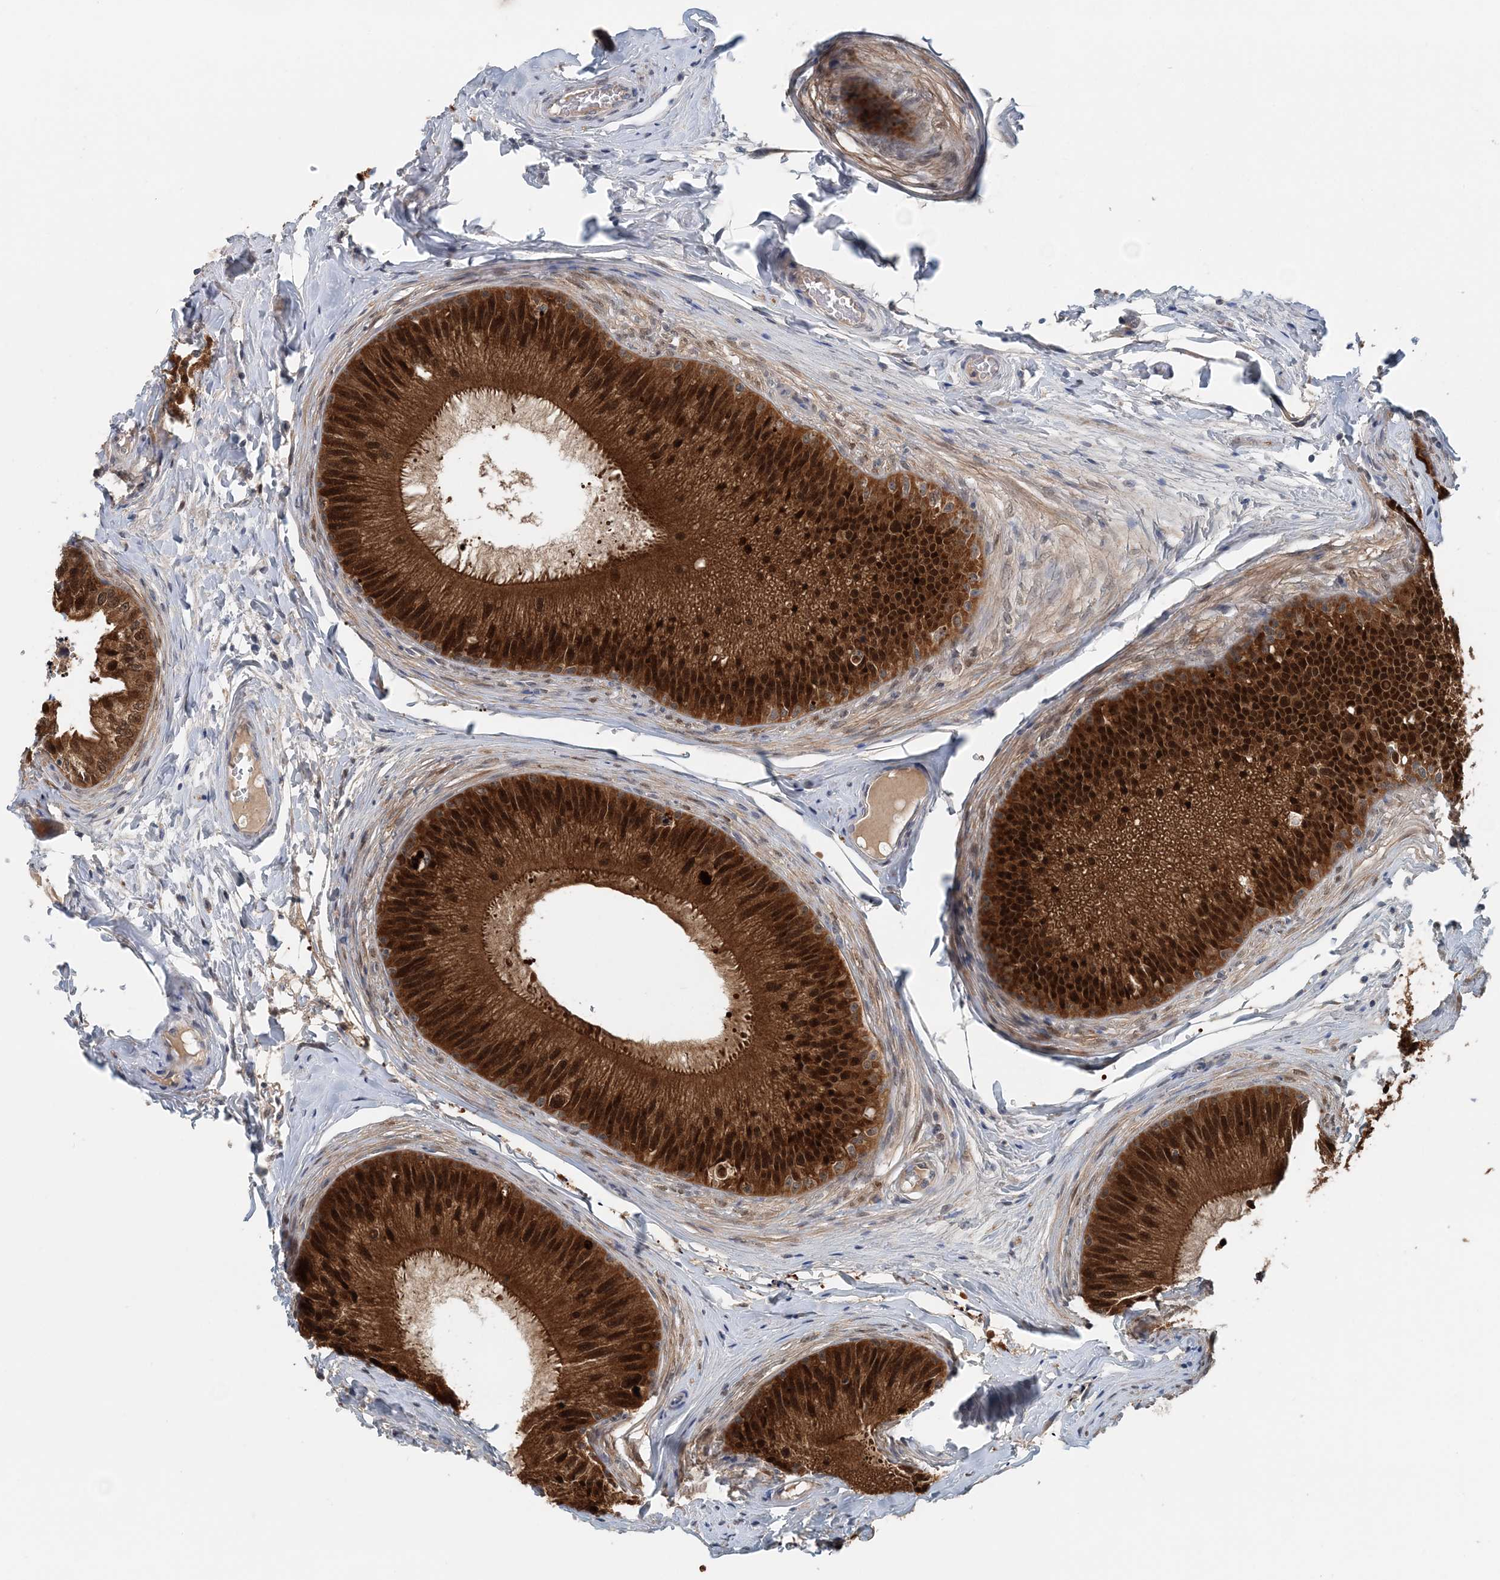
{"staining": {"intensity": "strong", "quantity": ">75%", "location": "cytoplasmic/membranous,nuclear"}, "tissue": "epididymis", "cell_type": "Glandular cells", "image_type": "normal", "snomed": [{"axis": "morphology", "description": "Normal tissue, NOS"}, {"axis": "topography", "description": "Epididymis"}], "caption": "Brown immunohistochemical staining in unremarkable human epididymis exhibits strong cytoplasmic/membranous,nuclear positivity in approximately >75% of glandular cells.", "gene": "PFN2", "patient": {"sex": "male", "age": 31}}